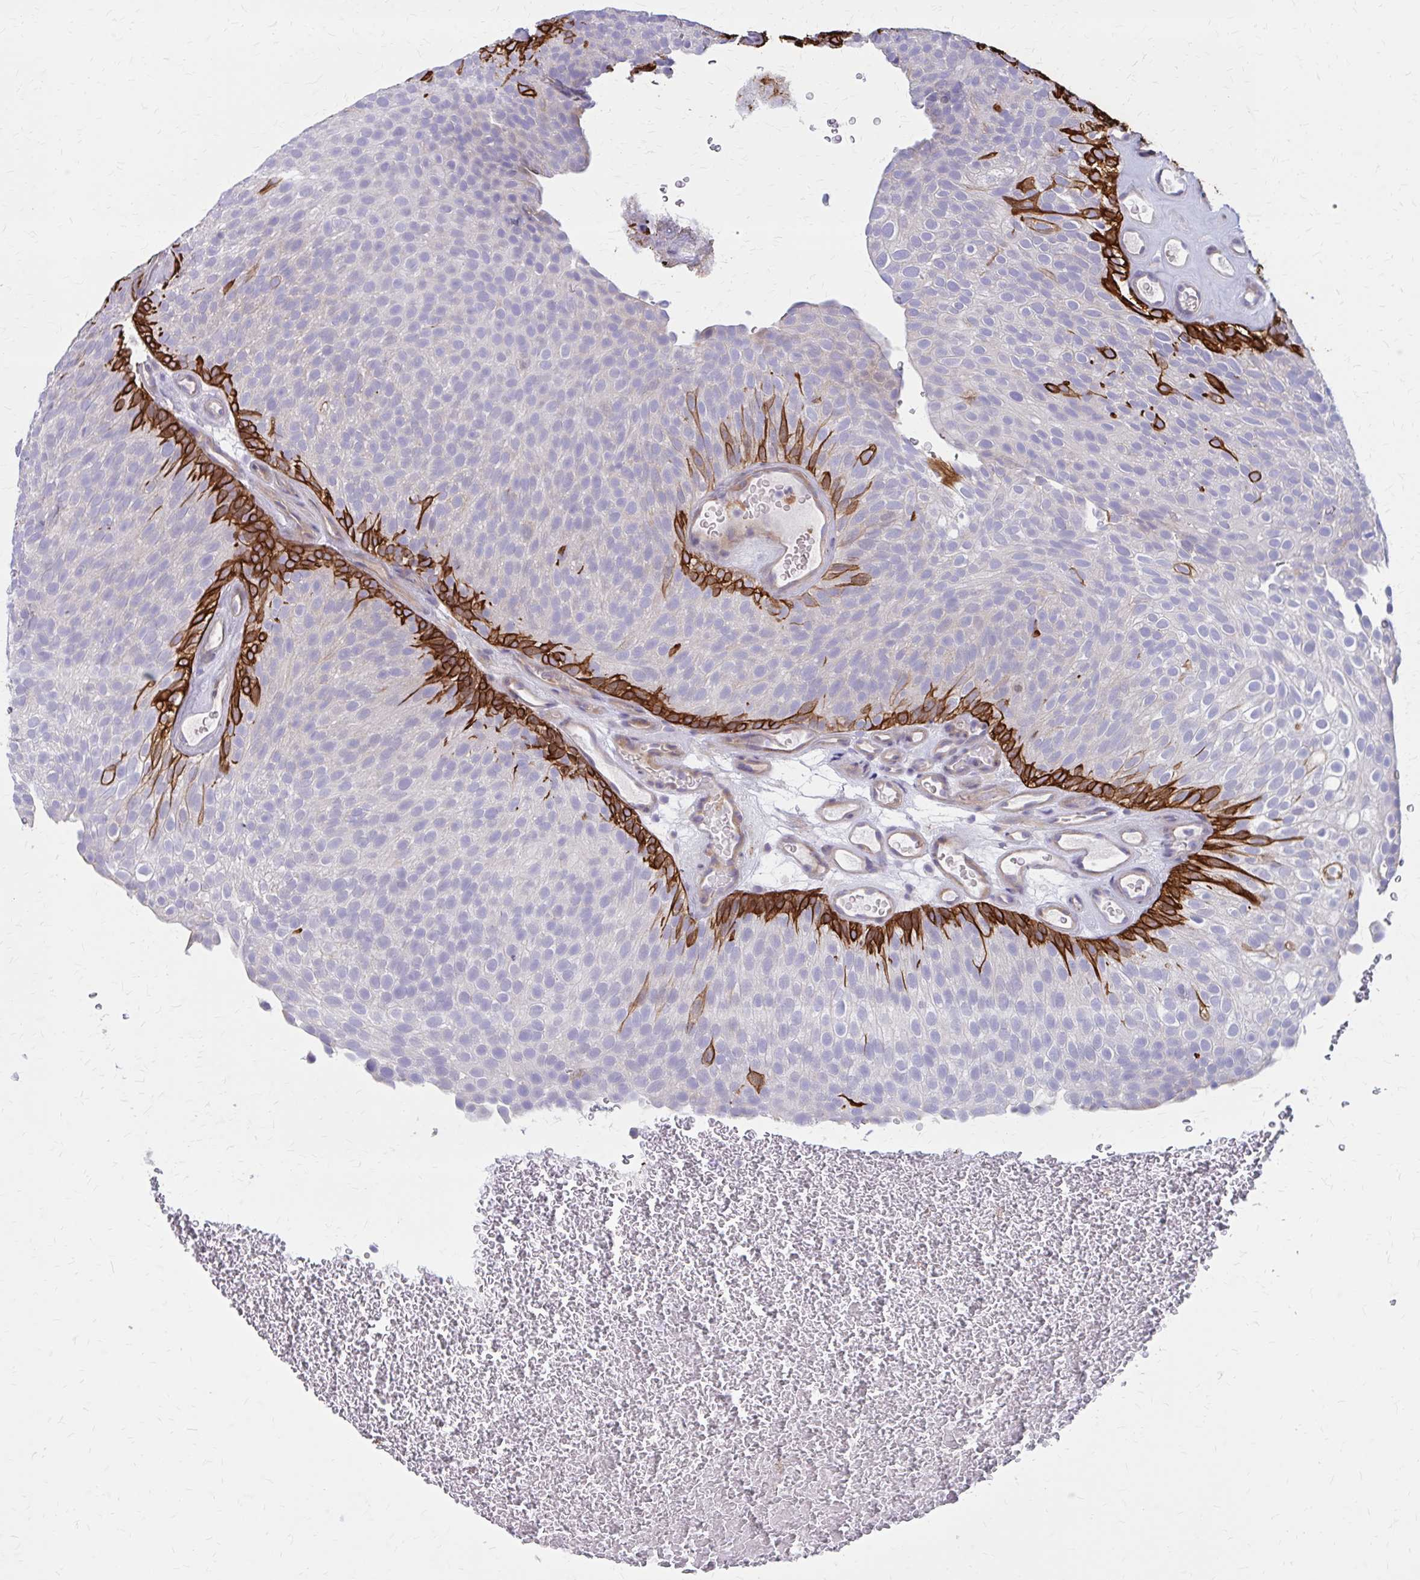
{"staining": {"intensity": "strong", "quantity": "<25%", "location": "cytoplasmic/membranous"}, "tissue": "urothelial cancer", "cell_type": "Tumor cells", "image_type": "cancer", "snomed": [{"axis": "morphology", "description": "Urothelial carcinoma, Low grade"}, {"axis": "topography", "description": "Urinary bladder"}], "caption": "Immunohistochemistry image of human low-grade urothelial carcinoma stained for a protein (brown), which reveals medium levels of strong cytoplasmic/membranous positivity in approximately <25% of tumor cells.", "gene": "GLYATL2", "patient": {"sex": "male", "age": 78}}